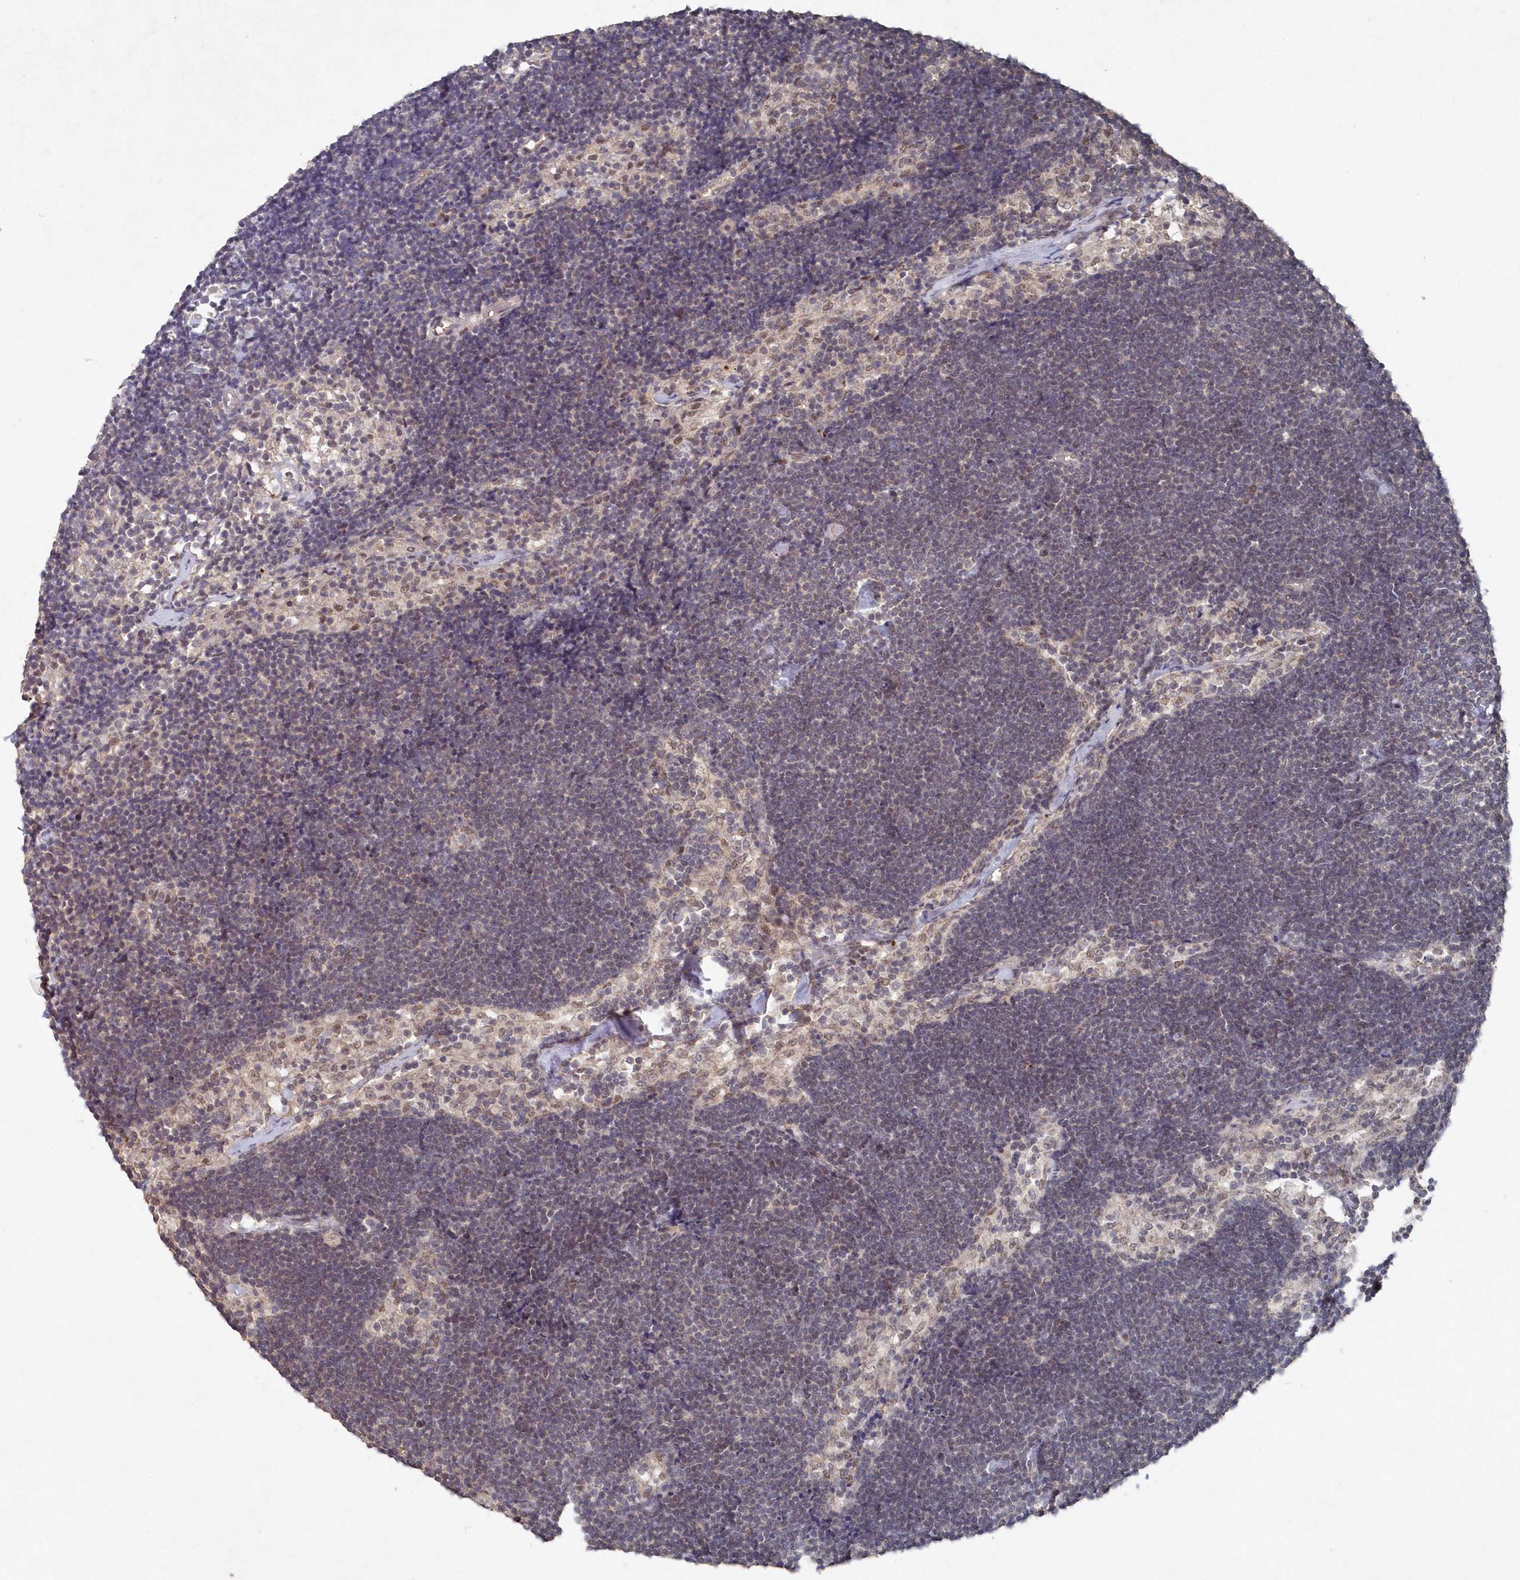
{"staining": {"intensity": "negative", "quantity": "none", "location": "none"}, "tissue": "lymph node", "cell_type": "Germinal center cells", "image_type": "normal", "snomed": [{"axis": "morphology", "description": "Normal tissue, NOS"}, {"axis": "topography", "description": "Lymph node"}], "caption": "Germinal center cells show no significant staining in normal lymph node. The staining was performed using DAB (3,3'-diaminobenzidine) to visualize the protein expression in brown, while the nuclei were stained in blue with hematoxylin (Magnification: 20x).", "gene": "VSIG2", "patient": {"sex": "male", "age": 63}}